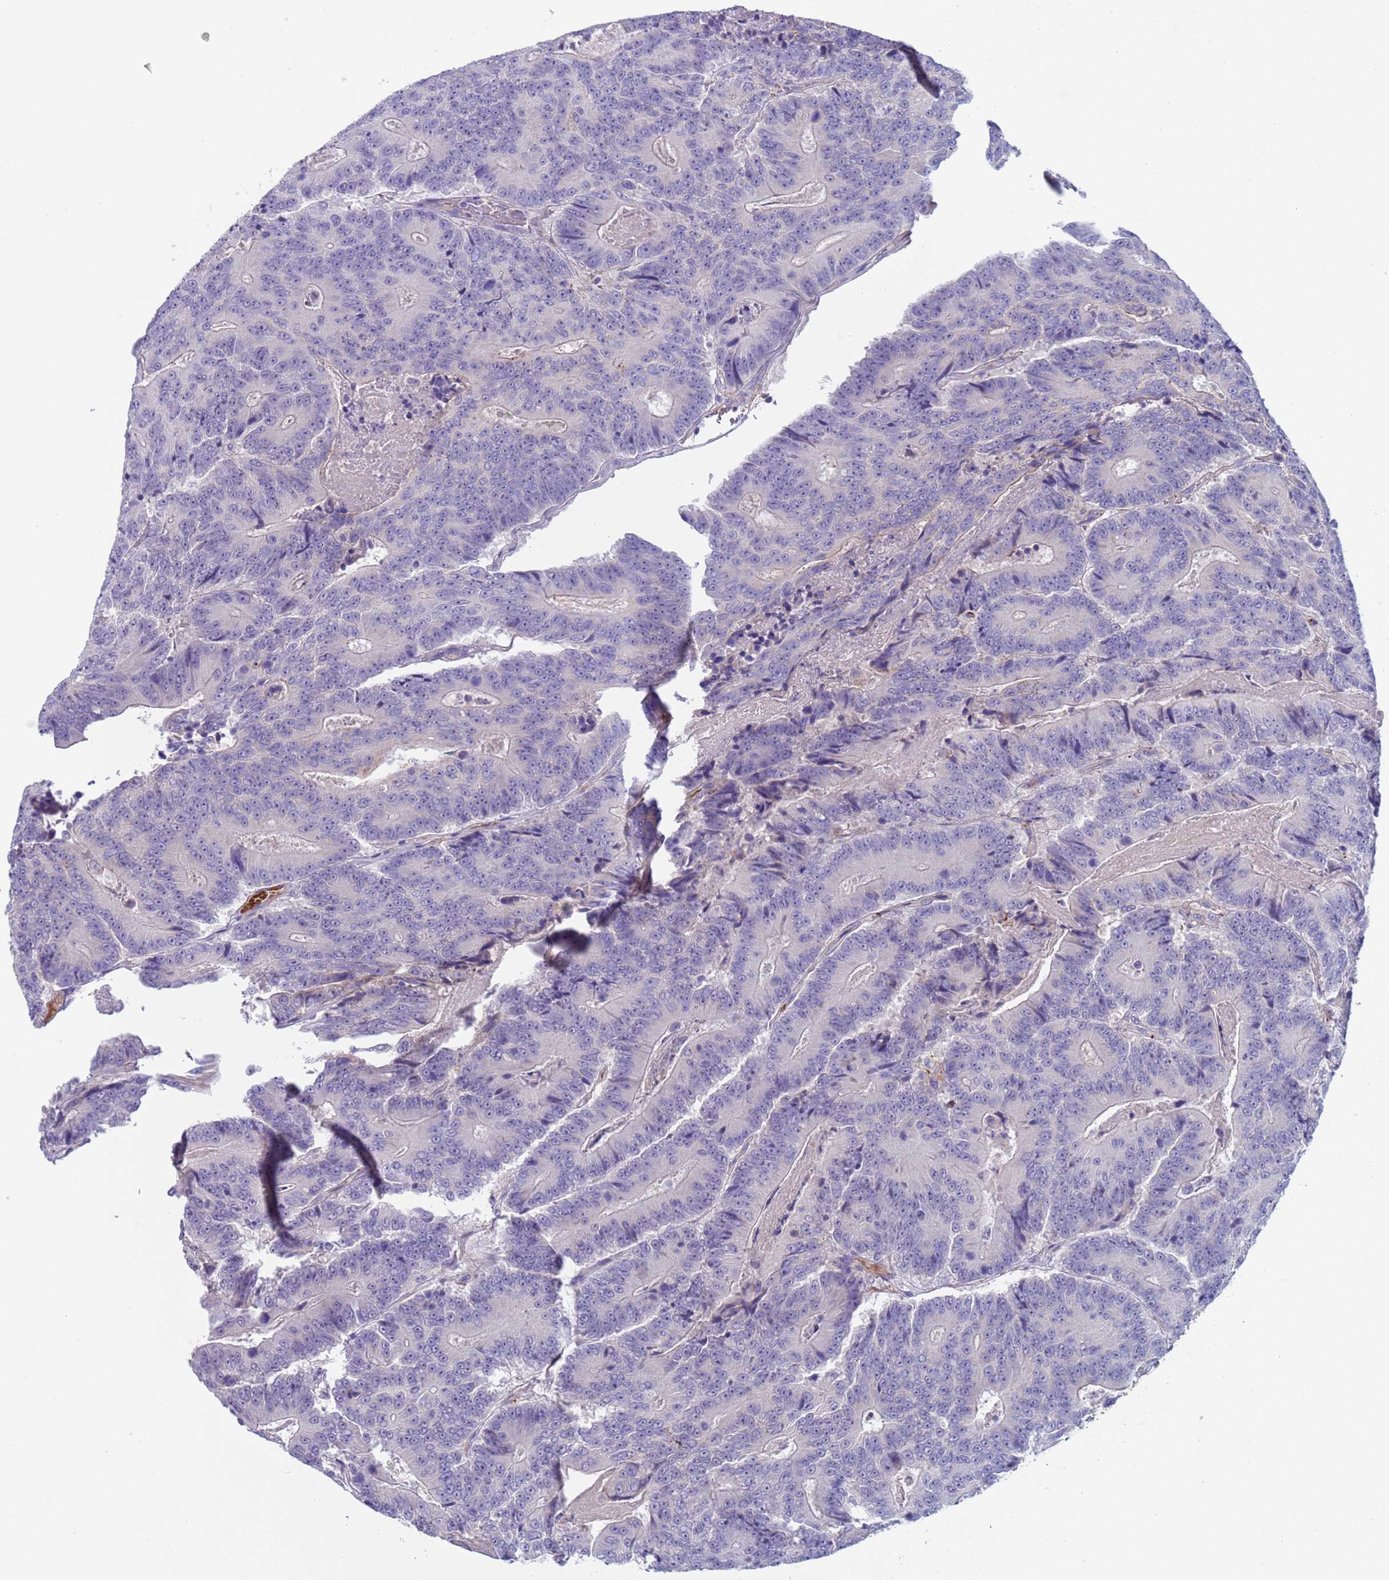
{"staining": {"intensity": "negative", "quantity": "none", "location": "none"}, "tissue": "colorectal cancer", "cell_type": "Tumor cells", "image_type": "cancer", "snomed": [{"axis": "morphology", "description": "Adenocarcinoma, NOS"}, {"axis": "topography", "description": "Colon"}], "caption": "Micrograph shows no protein positivity in tumor cells of adenocarcinoma (colorectal) tissue.", "gene": "KBTBD3", "patient": {"sex": "male", "age": 83}}